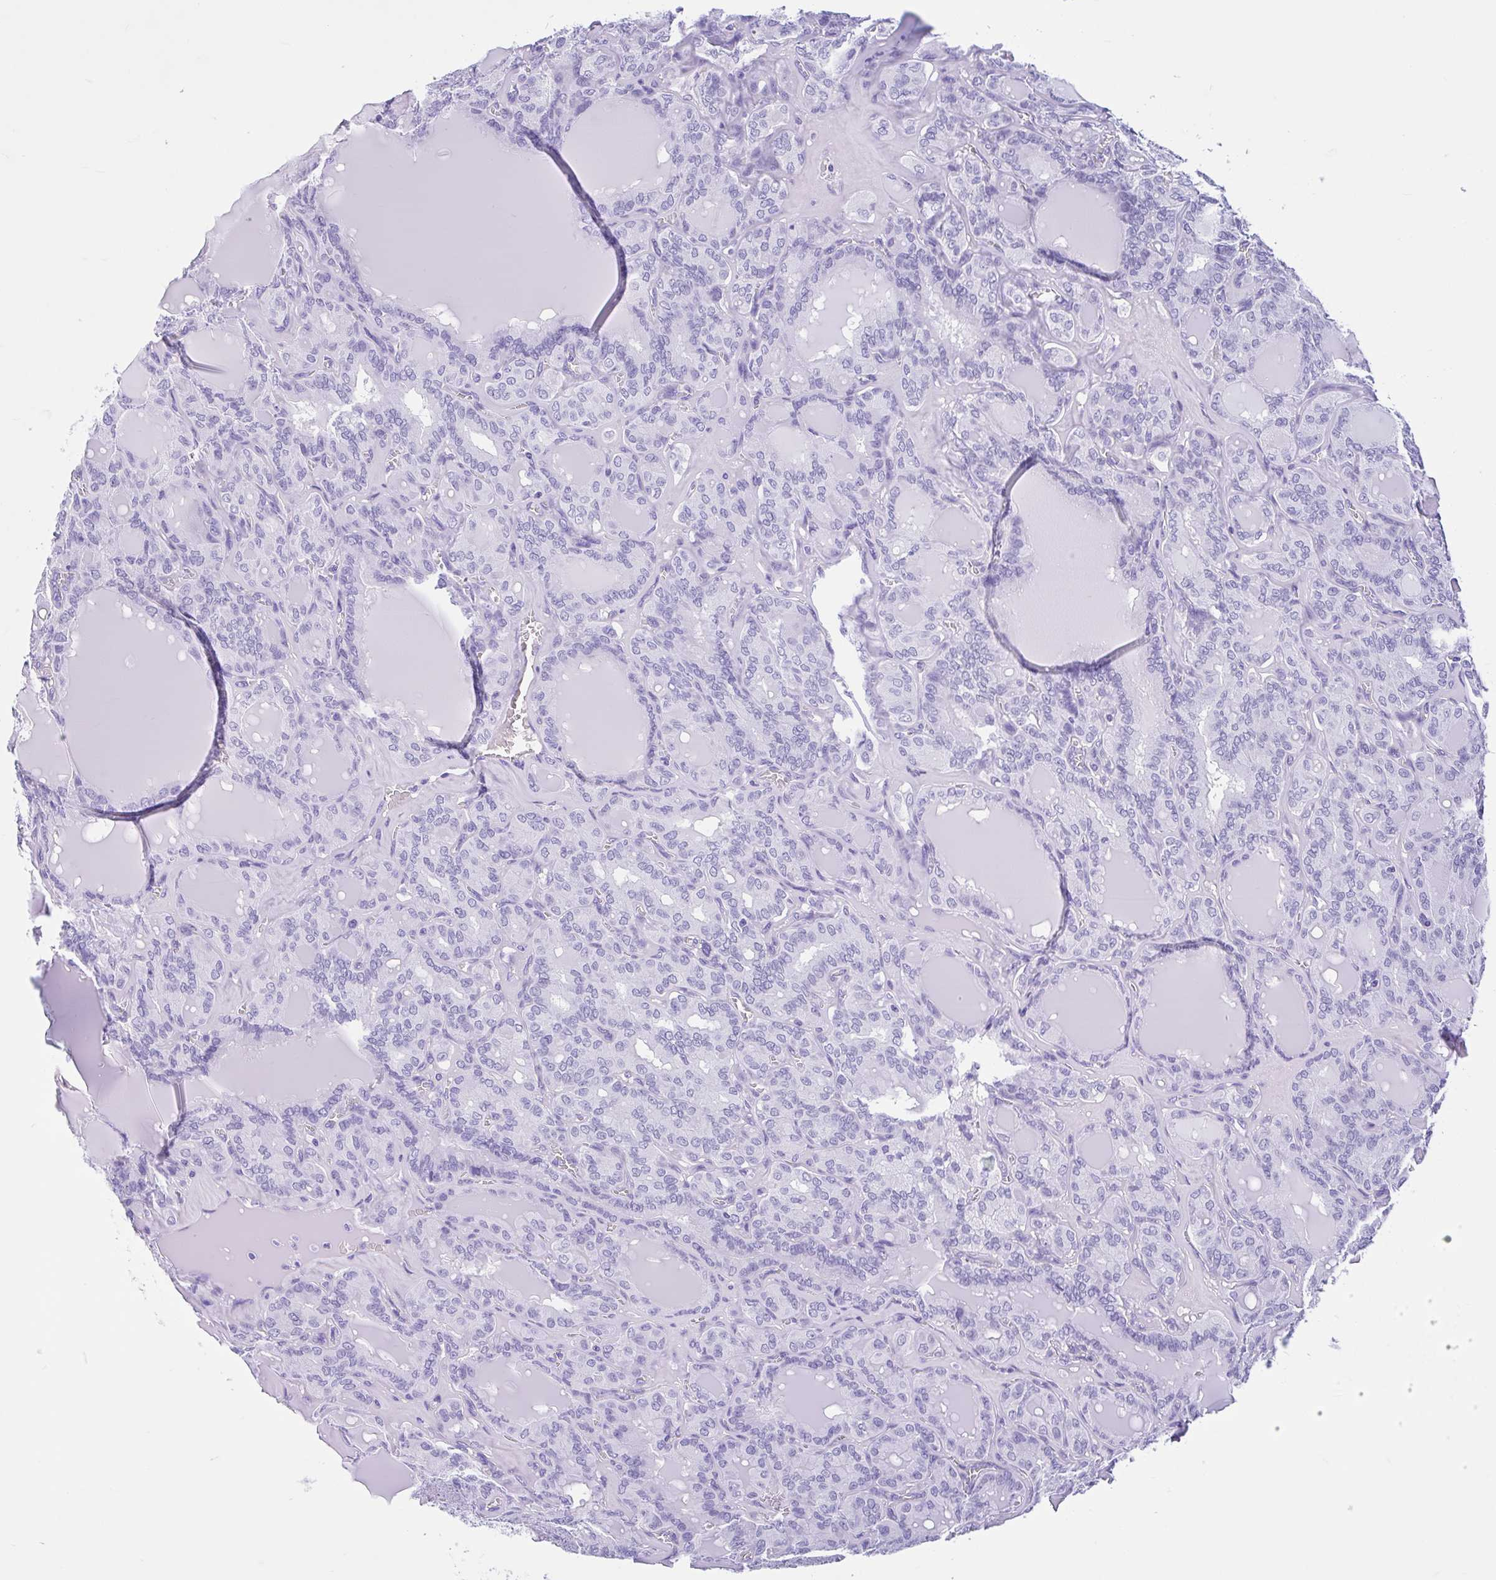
{"staining": {"intensity": "negative", "quantity": "none", "location": "none"}, "tissue": "thyroid cancer", "cell_type": "Tumor cells", "image_type": "cancer", "snomed": [{"axis": "morphology", "description": "Papillary adenocarcinoma, NOS"}, {"axis": "topography", "description": "Thyroid gland"}], "caption": "Tumor cells show no significant staining in thyroid papillary adenocarcinoma.", "gene": "IAPP", "patient": {"sex": "male", "age": 87}}